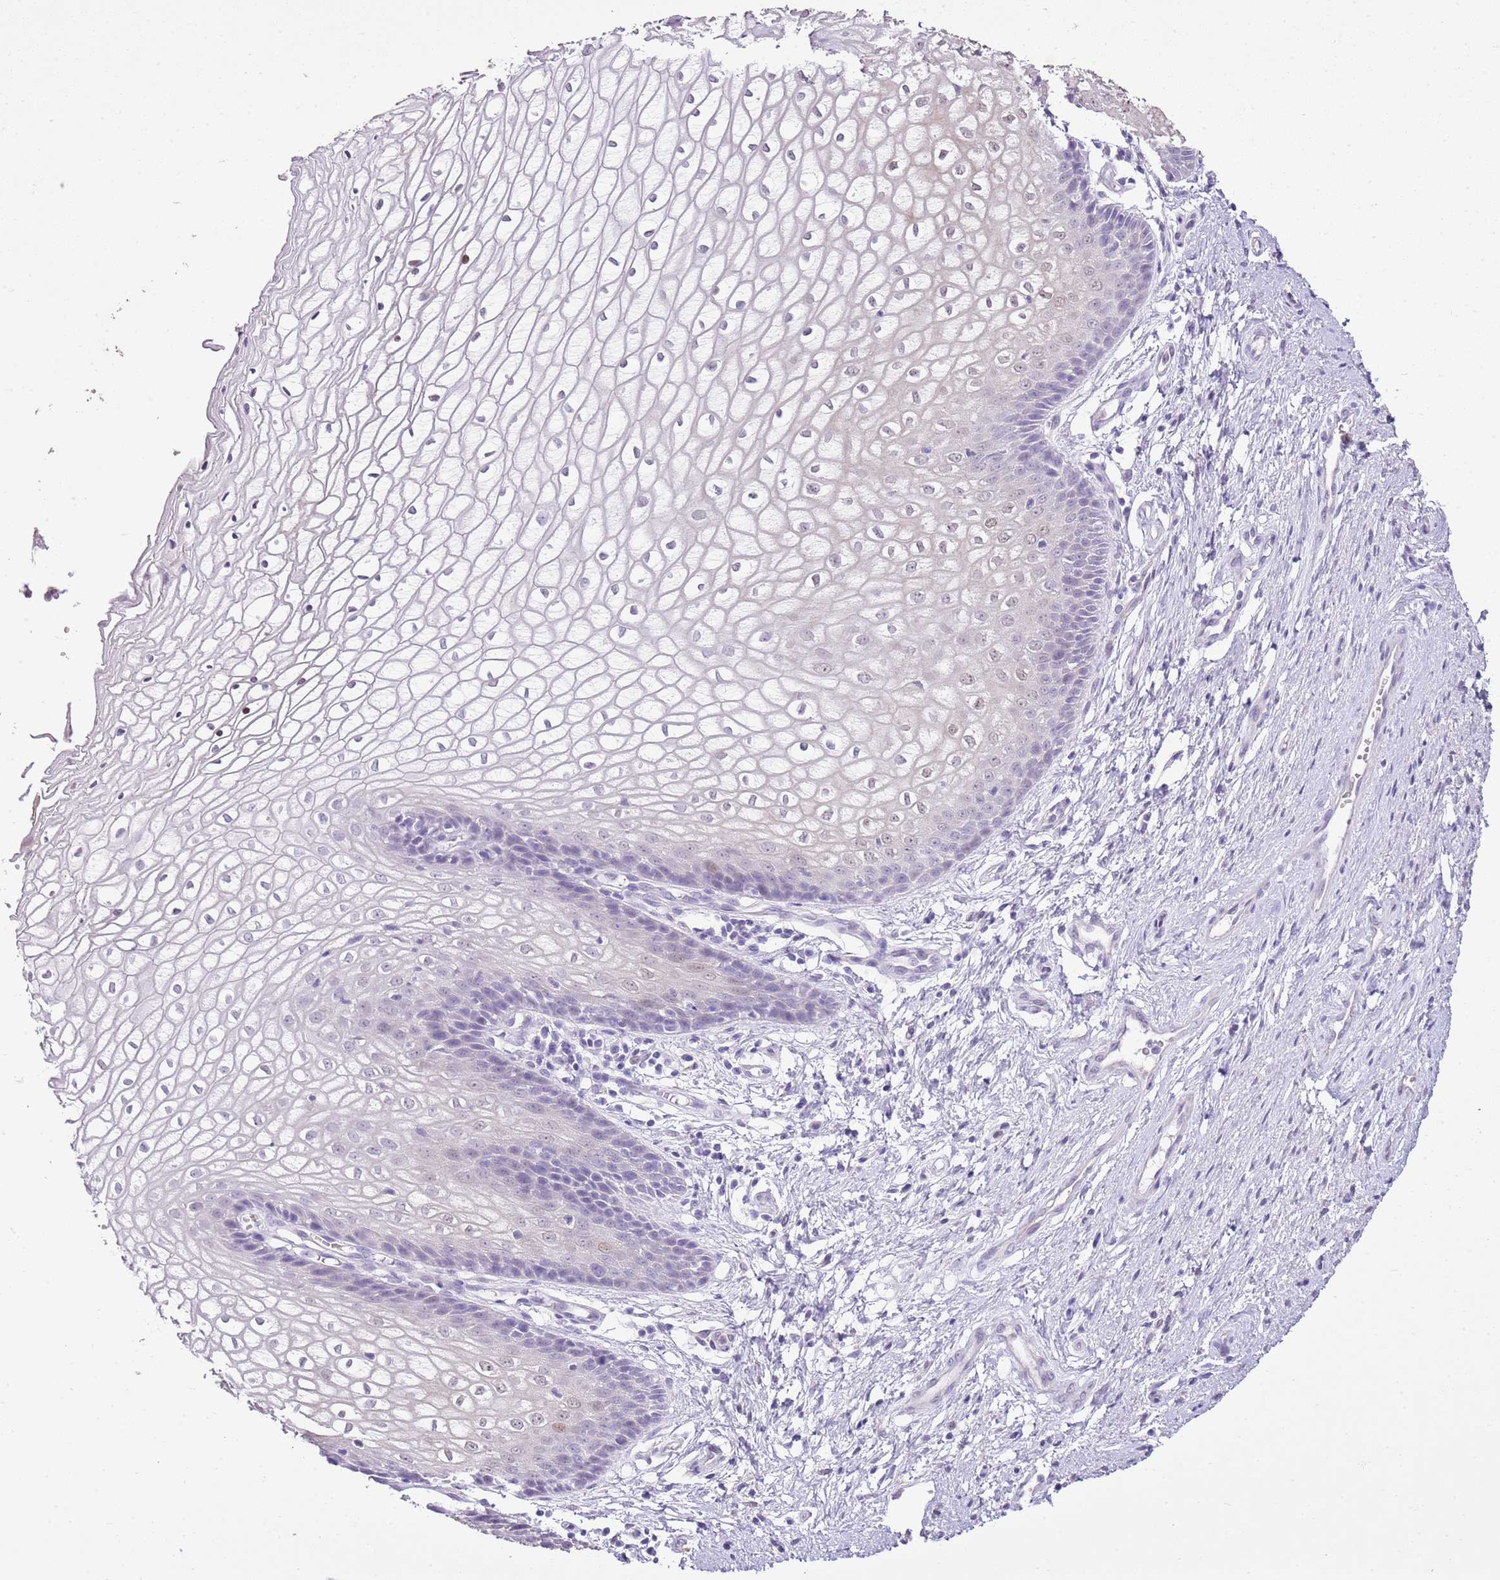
{"staining": {"intensity": "negative", "quantity": "none", "location": "none"}, "tissue": "vagina", "cell_type": "Squamous epithelial cells", "image_type": "normal", "snomed": [{"axis": "morphology", "description": "Normal tissue, NOS"}, {"axis": "topography", "description": "Vagina"}], "caption": "Squamous epithelial cells are negative for brown protein staining in benign vagina. The staining is performed using DAB brown chromogen with nuclei counter-stained in using hematoxylin.", "gene": "XPO7", "patient": {"sex": "female", "age": 34}}